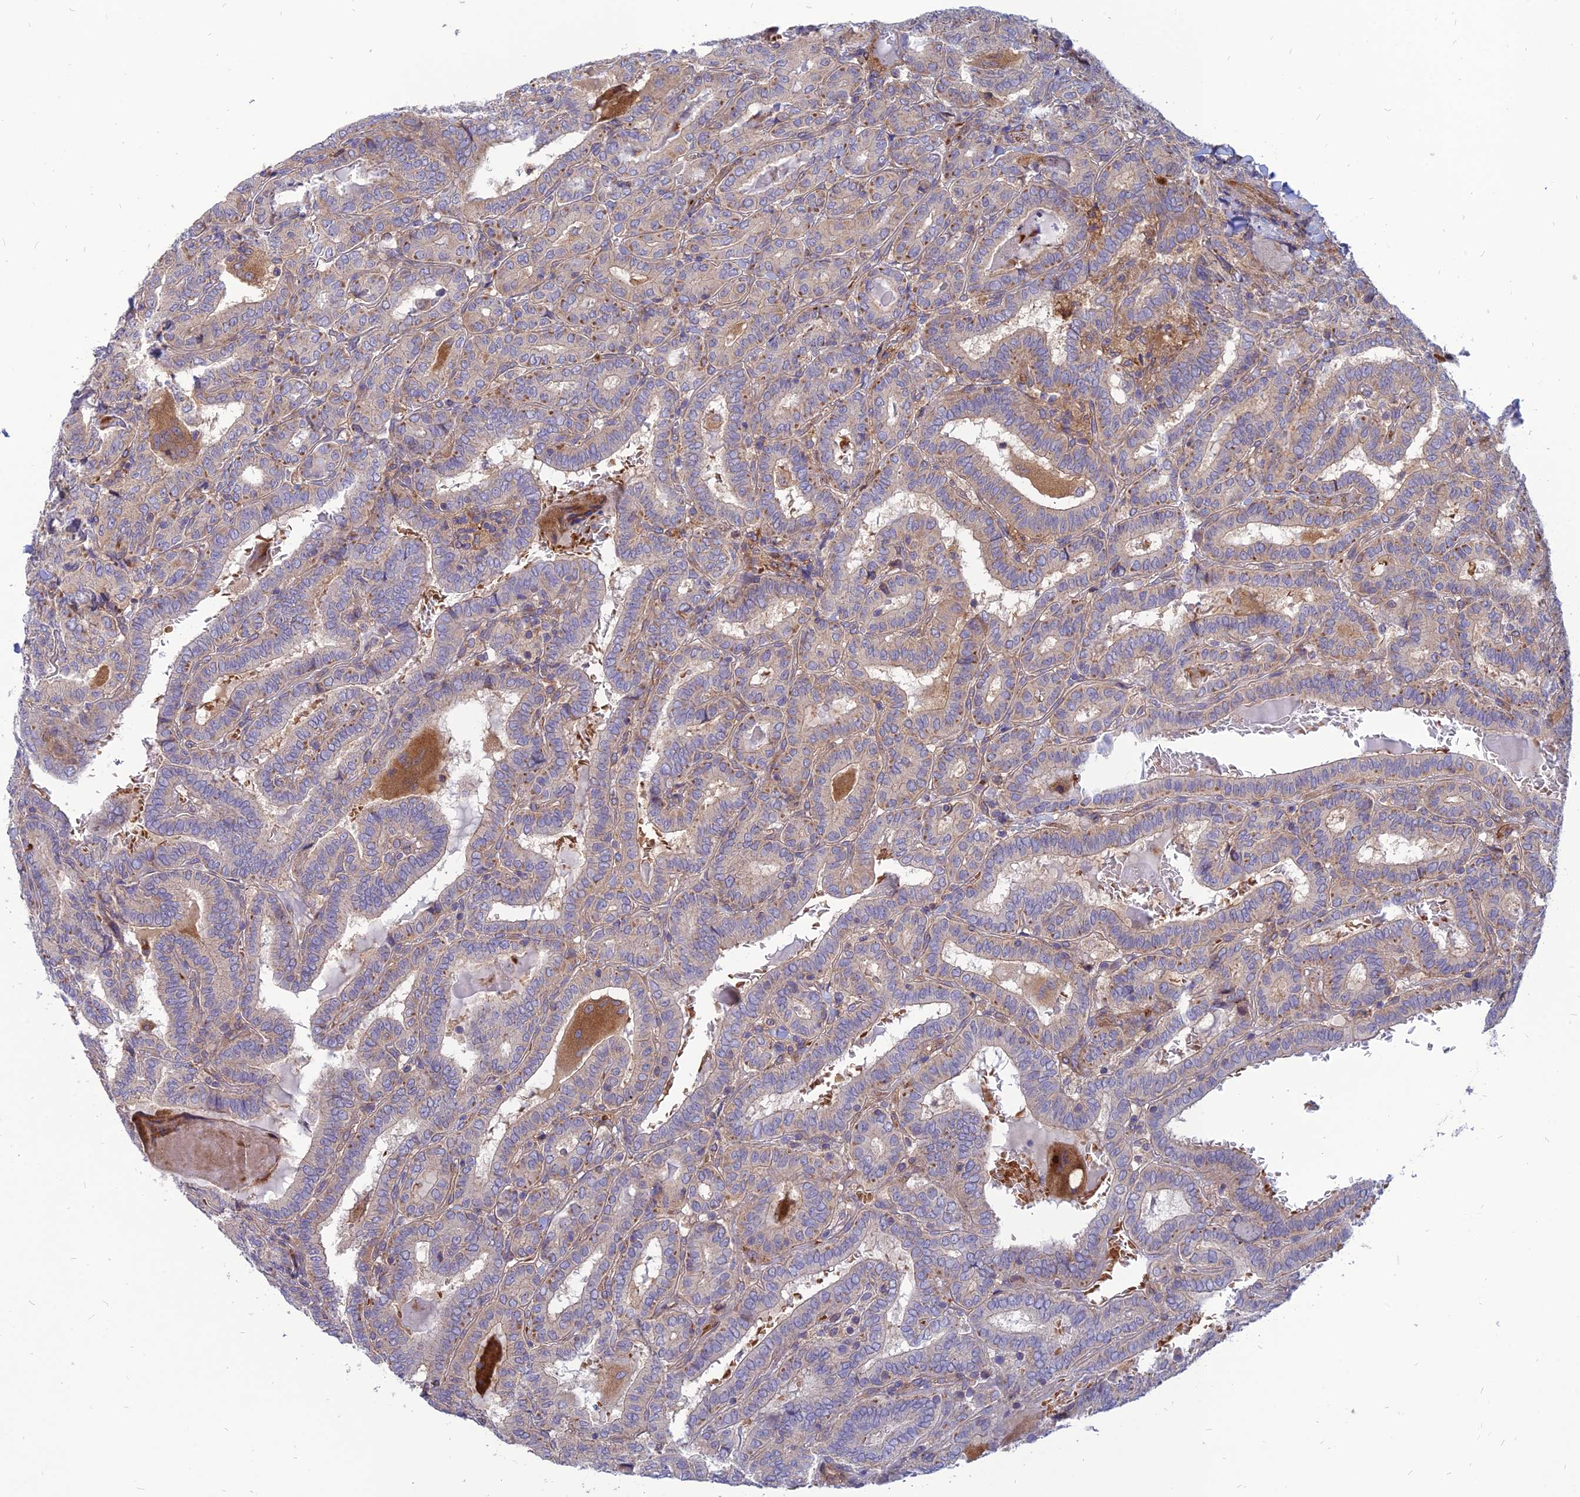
{"staining": {"intensity": "weak", "quantity": "25%-75%", "location": "cytoplasmic/membranous"}, "tissue": "thyroid cancer", "cell_type": "Tumor cells", "image_type": "cancer", "snomed": [{"axis": "morphology", "description": "Papillary adenocarcinoma, NOS"}, {"axis": "topography", "description": "Thyroid gland"}], "caption": "Human thyroid cancer stained with a brown dye displays weak cytoplasmic/membranous positive expression in approximately 25%-75% of tumor cells.", "gene": "PHKA2", "patient": {"sex": "female", "age": 72}}